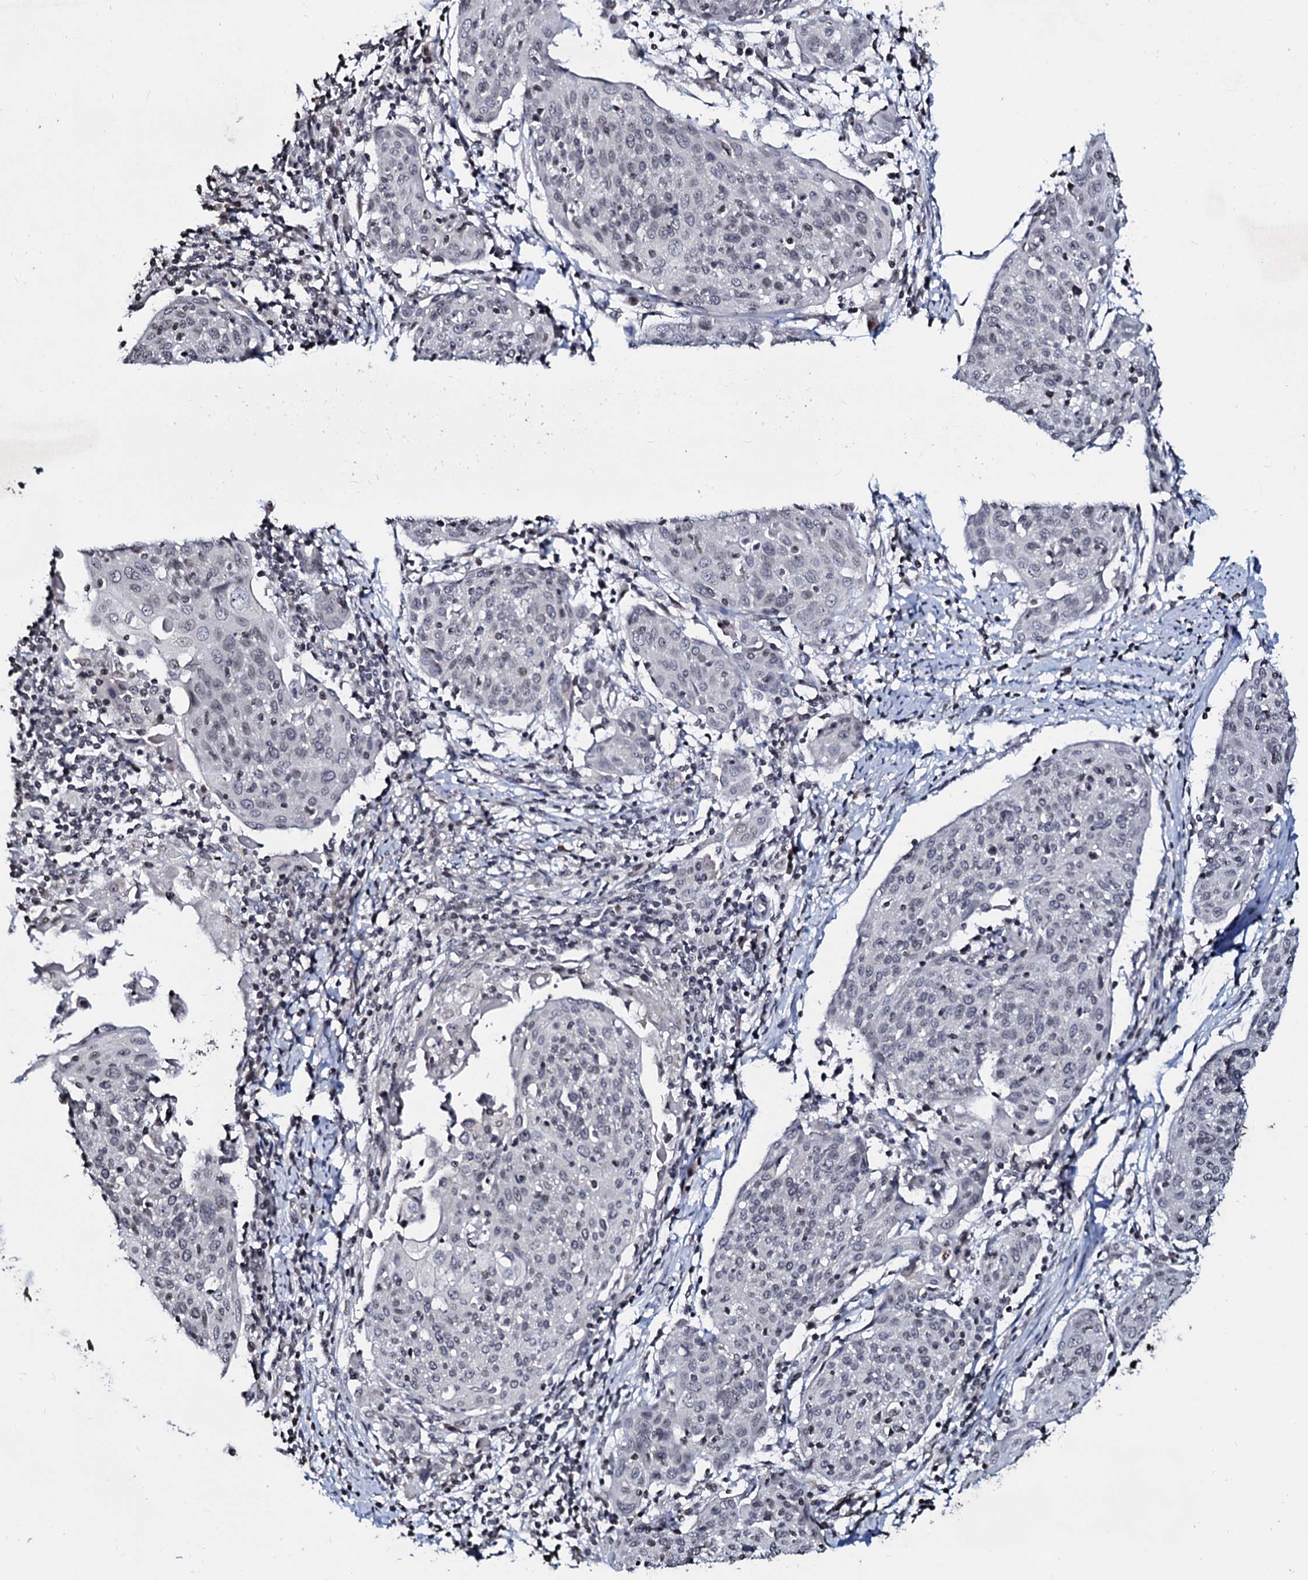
{"staining": {"intensity": "negative", "quantity": "none", "location": "none"}, "tissue": "cervical cancer", "cell_type": "Tumor cells", "image_type": "cancer", "snomed": [{"axis": "morphology", "description": "Squamous cell carcinoma, NOS"}, {"axis": "topography", "description": "Cervix"}], "caption": "Tumor cells are negative for protein expression in human cervical cancer. (Immunohistochemistry (ihc), brightfield microscopy, high magnification).", "gene": "LSM11", "patient": {"sex": "female", "age": 67}}